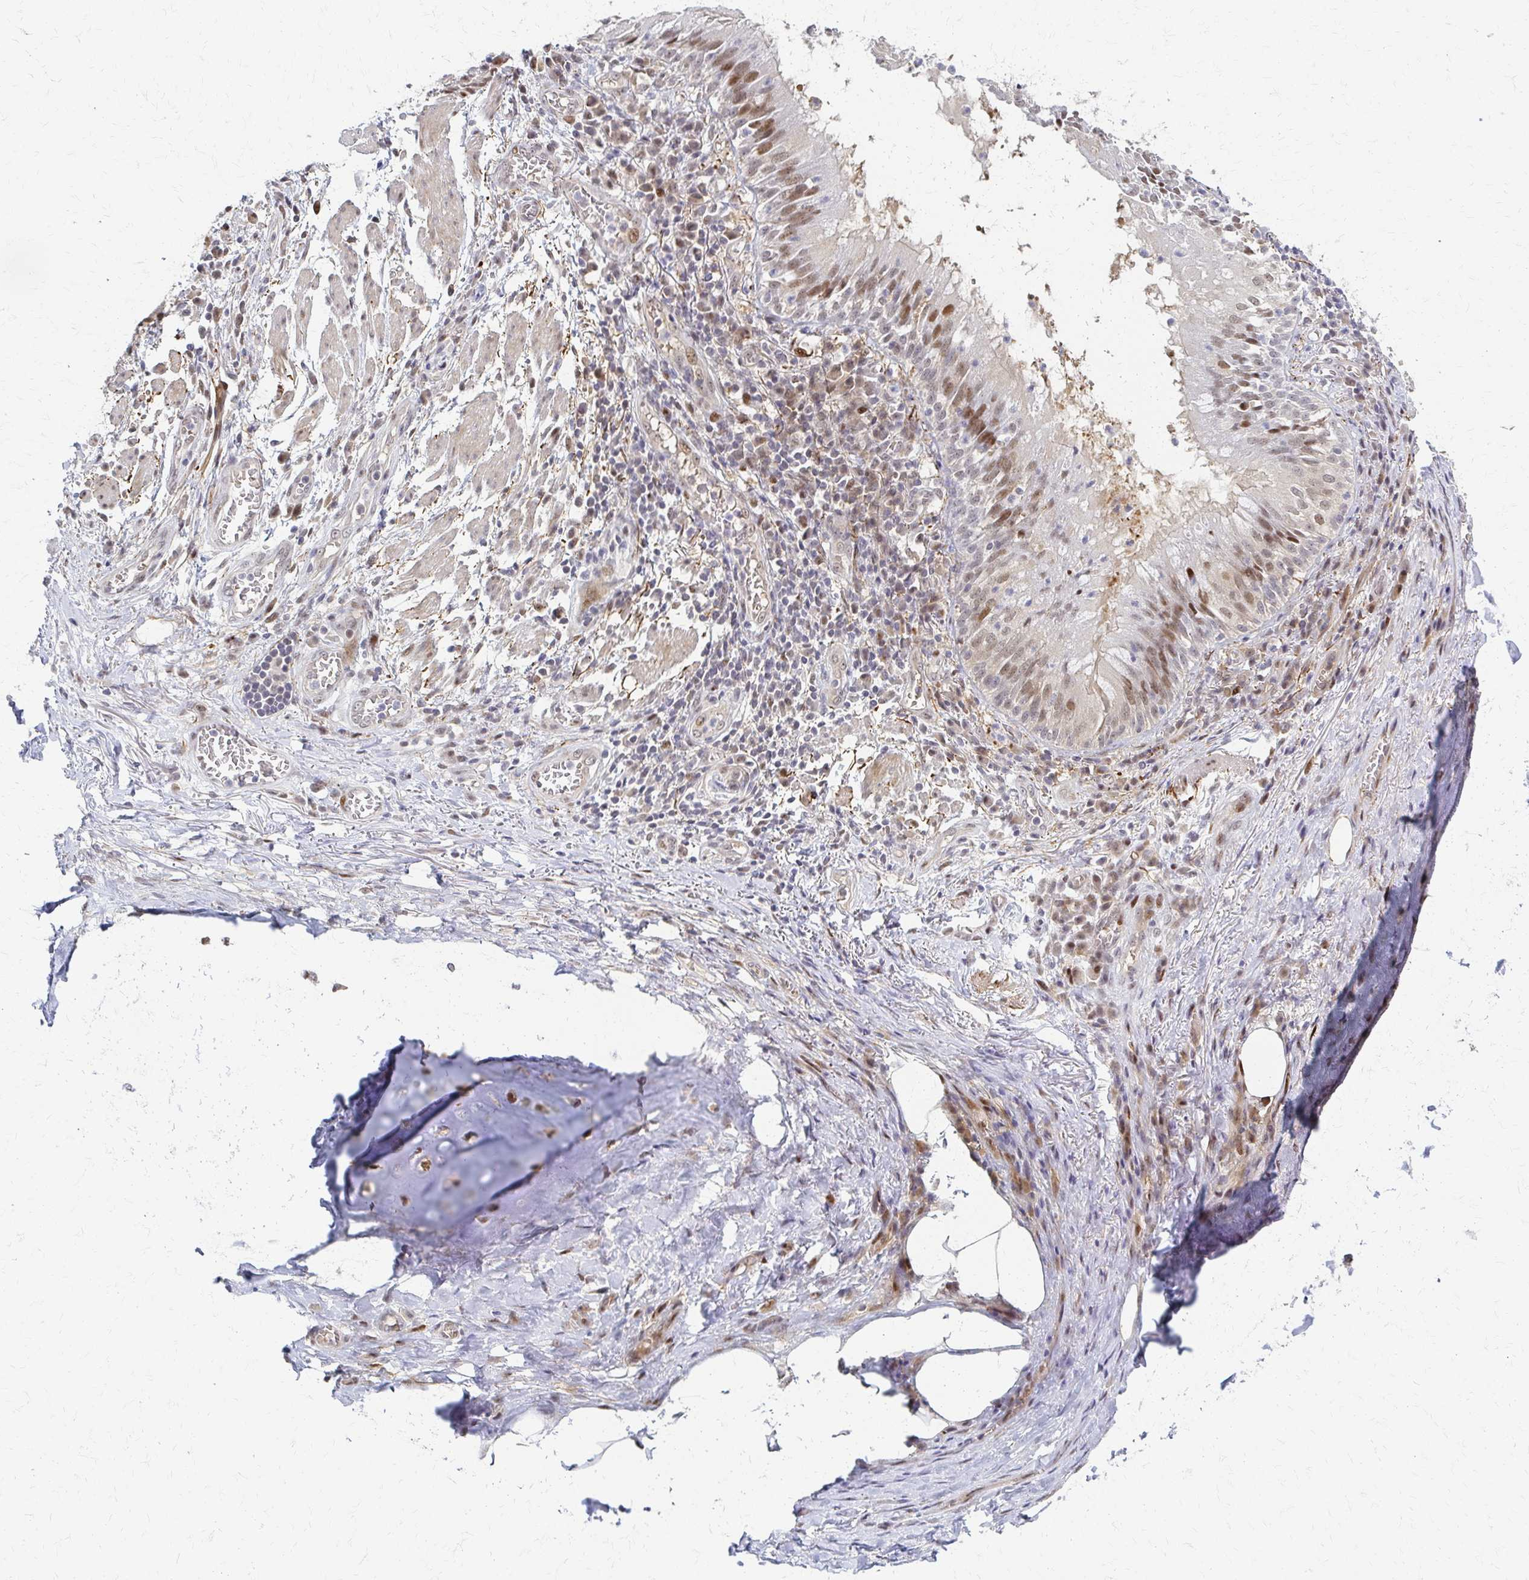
{"staining": {"intensity": "negative", "quantity": "none", "location": "none"}, "tissue": "adipose tissue", "cell_type": "Adipocytes", "image_type": "normal", "snomed": [{"axis": "morphology", "description": "Normal tissue, NOS"}, {"axis": "topography", "description": "Lymph node"}, {"axis": "topography", "description": "Bronchus"}], "caption": "Immunohistochemistry of normal human adipose tissue reveals no positivity in adipocytes.", "gene": "PSMD7", "patient": {"sex": "male", "age": 56}}